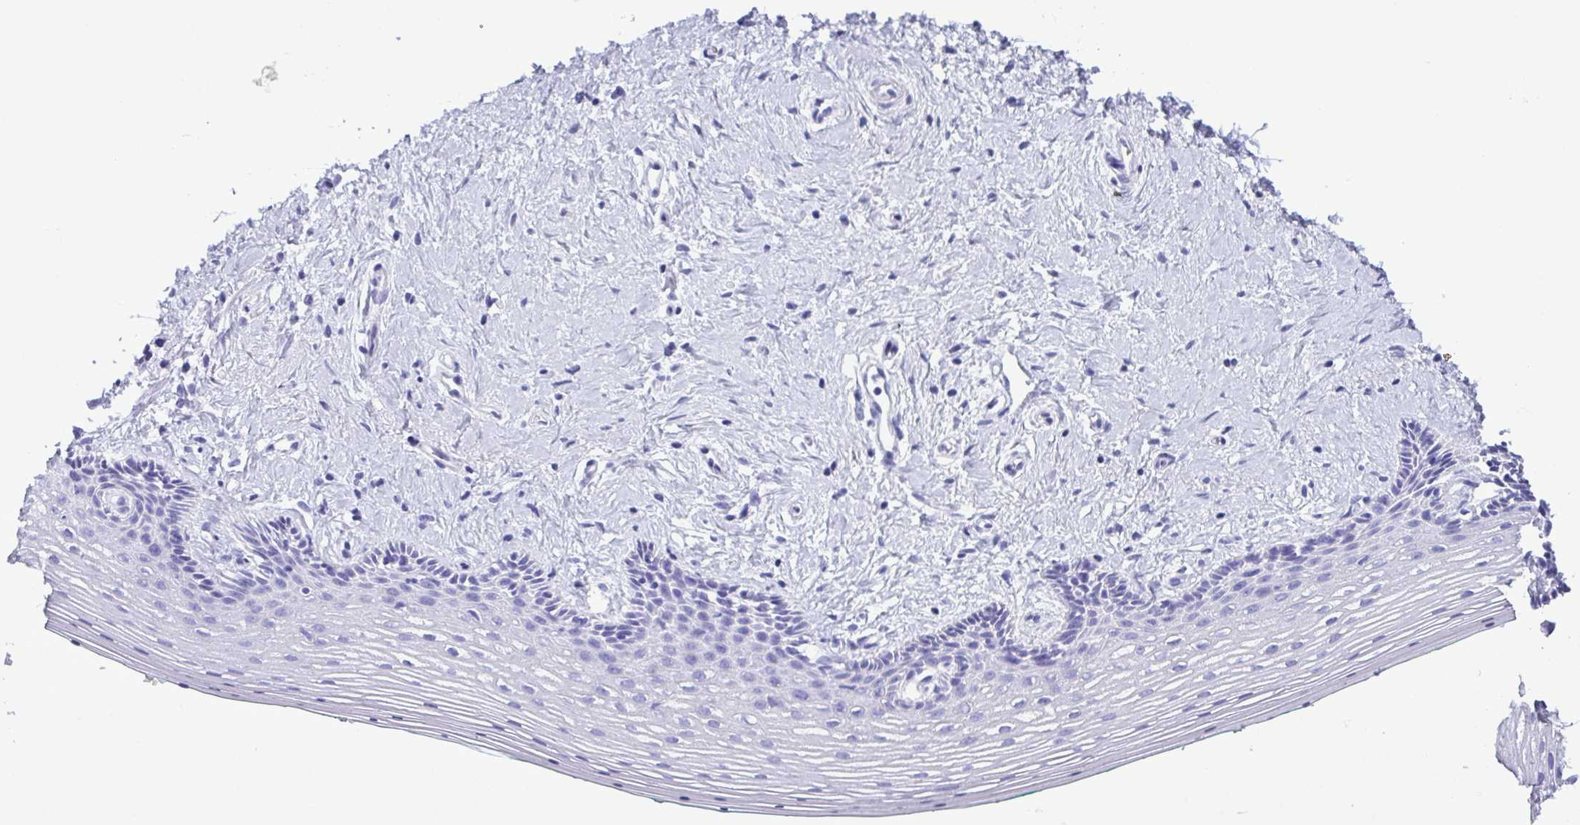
{"staining": {"intensity": "negative", "quantity": "none", "location": "none"}, "tissue": "vagina", "cell_type": "Squamous epithelial cells", "image_type": "normal", "snomed": [{"axis": "morphology", "description": "Normal tissue, NOS"}, {"axis": "topography", "description": "Vagina"}], "caption": "An immunohistochemistry micrograph of unremarkable vagina is shown. There is no staining in squamous epithelial cells of vagina.", "gene": "LTF", "patient": {"sex": "female", "age": 42}}